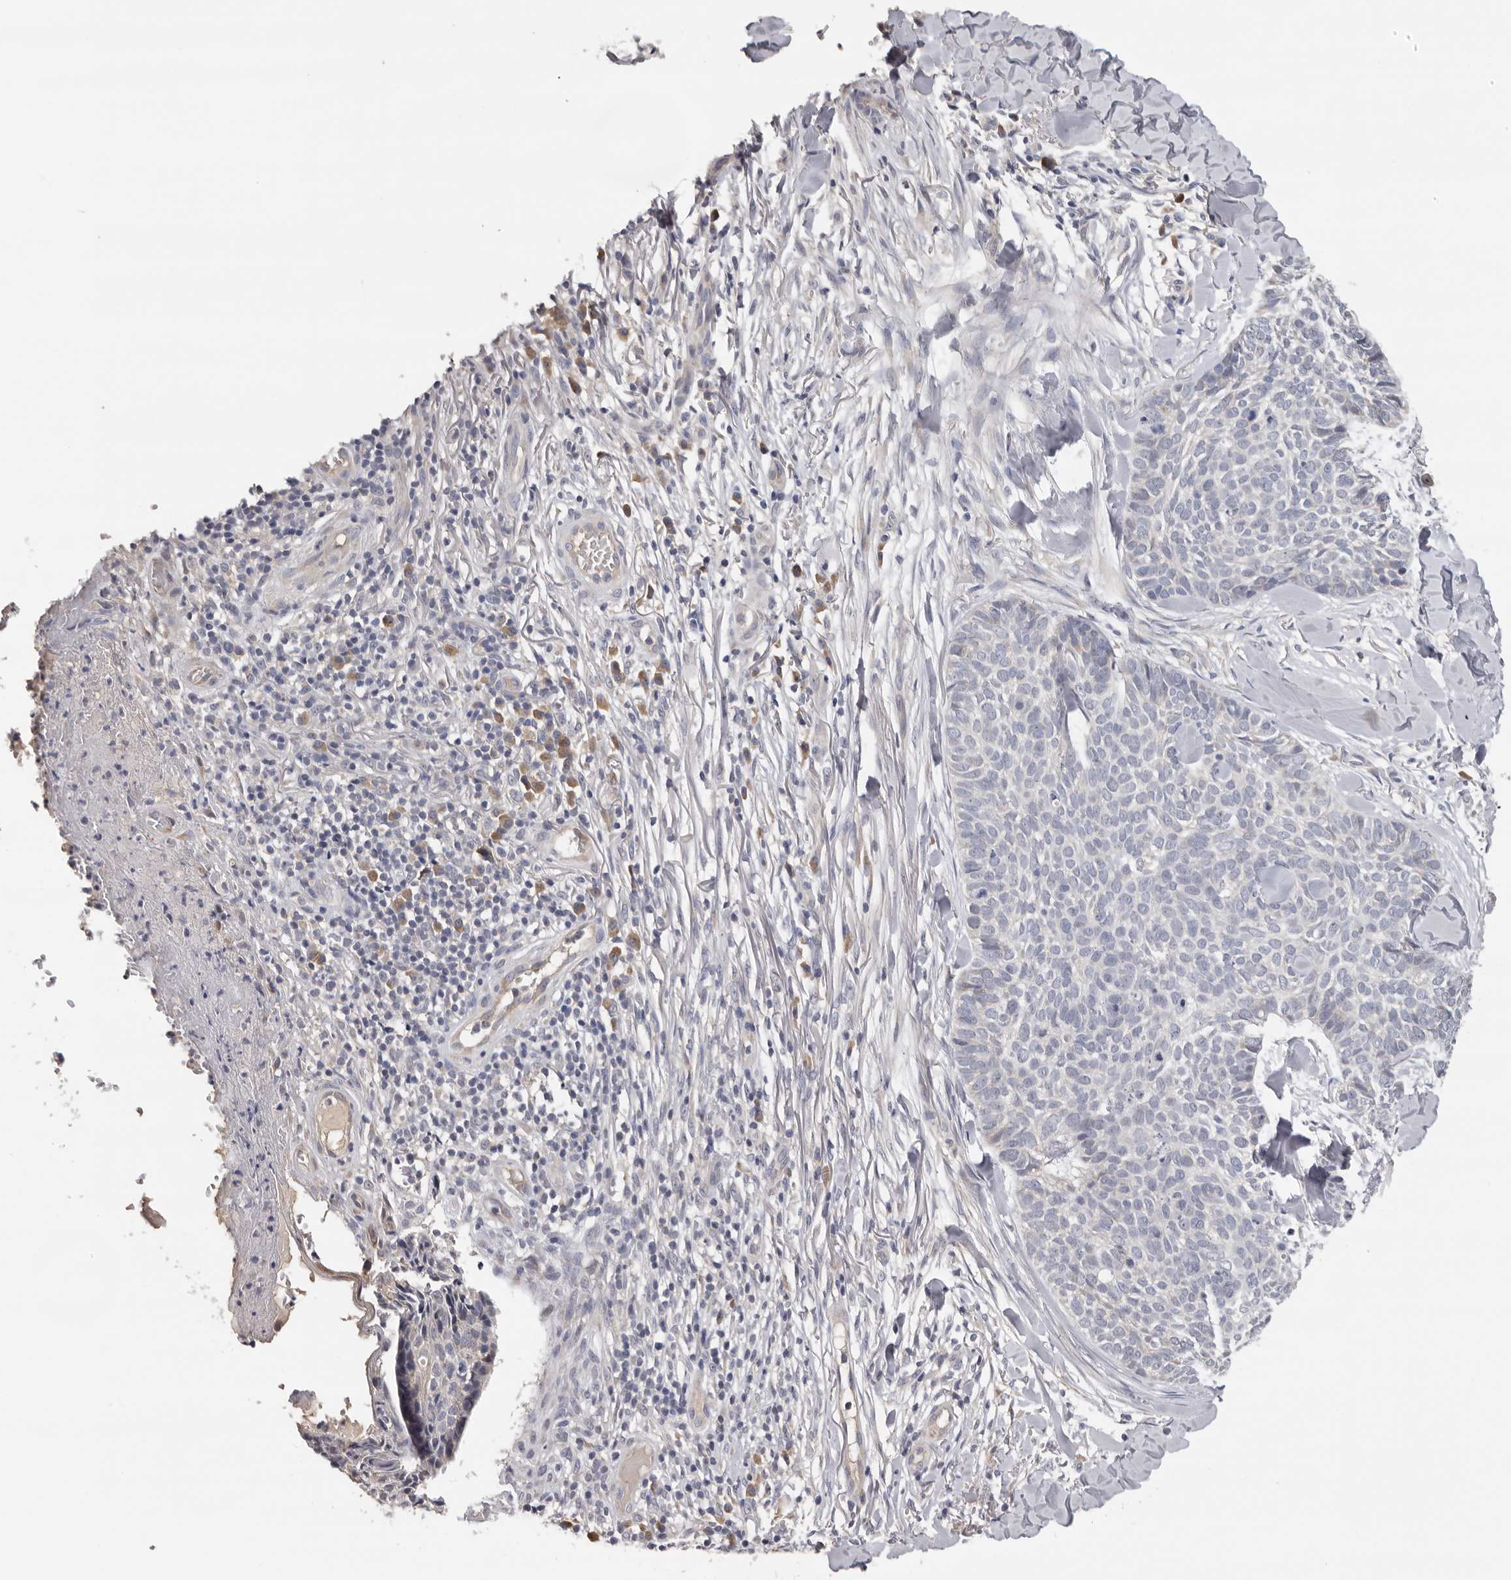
{"staining": {"intensity": "negative", "quantity": "none", "location": "none"}, "tissue": "skin cancer", "cell_type": "Tumor cells", "image_type": "cancer", "snomed": [{"axis": "morphology", "description": "Normal tissue, NOS"}, {"axis": "morphology", "description": "Basal cell carcinoma"}, {"axis": "topography", "description": "Skin"}], "caption": "Image shows no significant protein staining in tumor cells of skin basal cell carcinoma. Brightfield microscopy of IHC stained with DAB (brown) and hematoxylin (blue), captured at high magnification.", "gene": "KIF2B", "patient": {"sex": "male", "age": 67}}